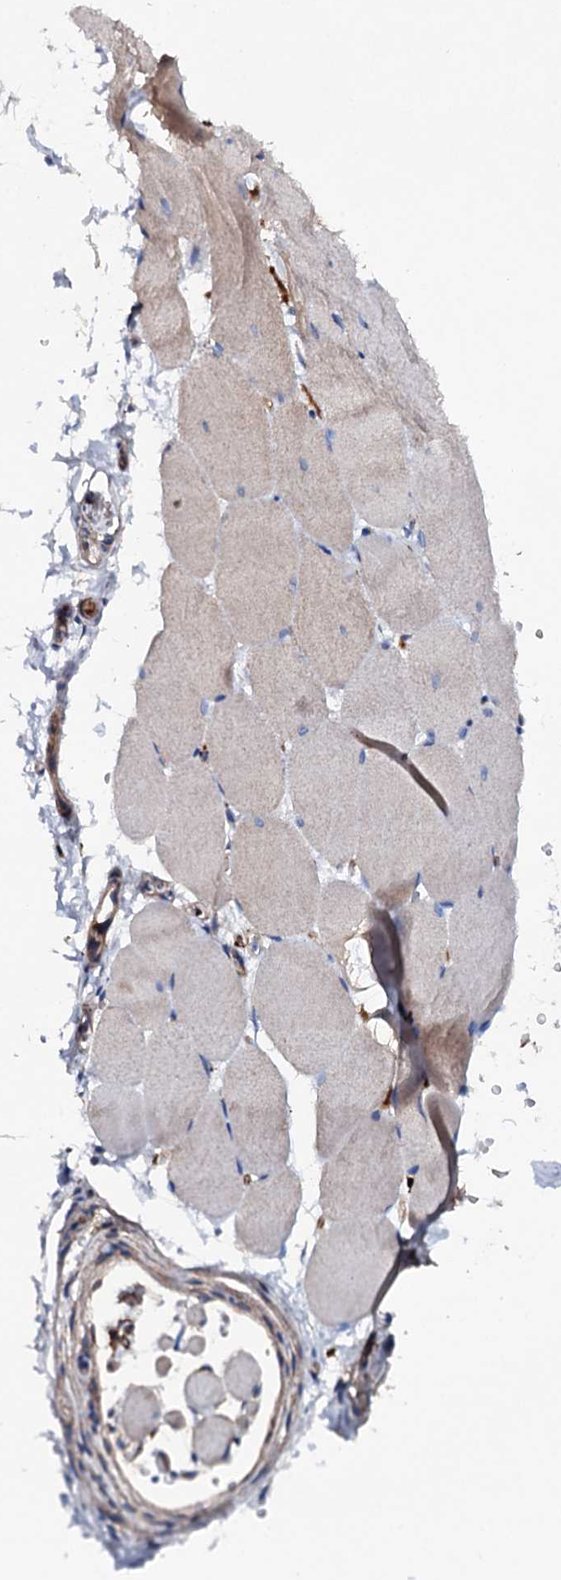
{"staining": {"intensity": "negative", "quantity": "none", "location": "none"}, "tissue": "skeletal muscle", "cell_type": "Myocytes", "image_type": "normal", "snomed": [{"axis": "morphology", "description": "Normal tissue, NOS"}, {"axis": "topography", "description": "Skeletal muscle"}, {"axis": "topography", "description": "Parathyroid gland"}], "caption": "This is a photomicrograph of IHC staining of normal skeletal muscle, which shows no expression in myocytes. Brightfield microscopy of IHC stained with DAB (brown) and hematoxylin (blue), captured at high magnification.", "gene": "NEK1", "patient": {"sex": "female", "age": 37}}